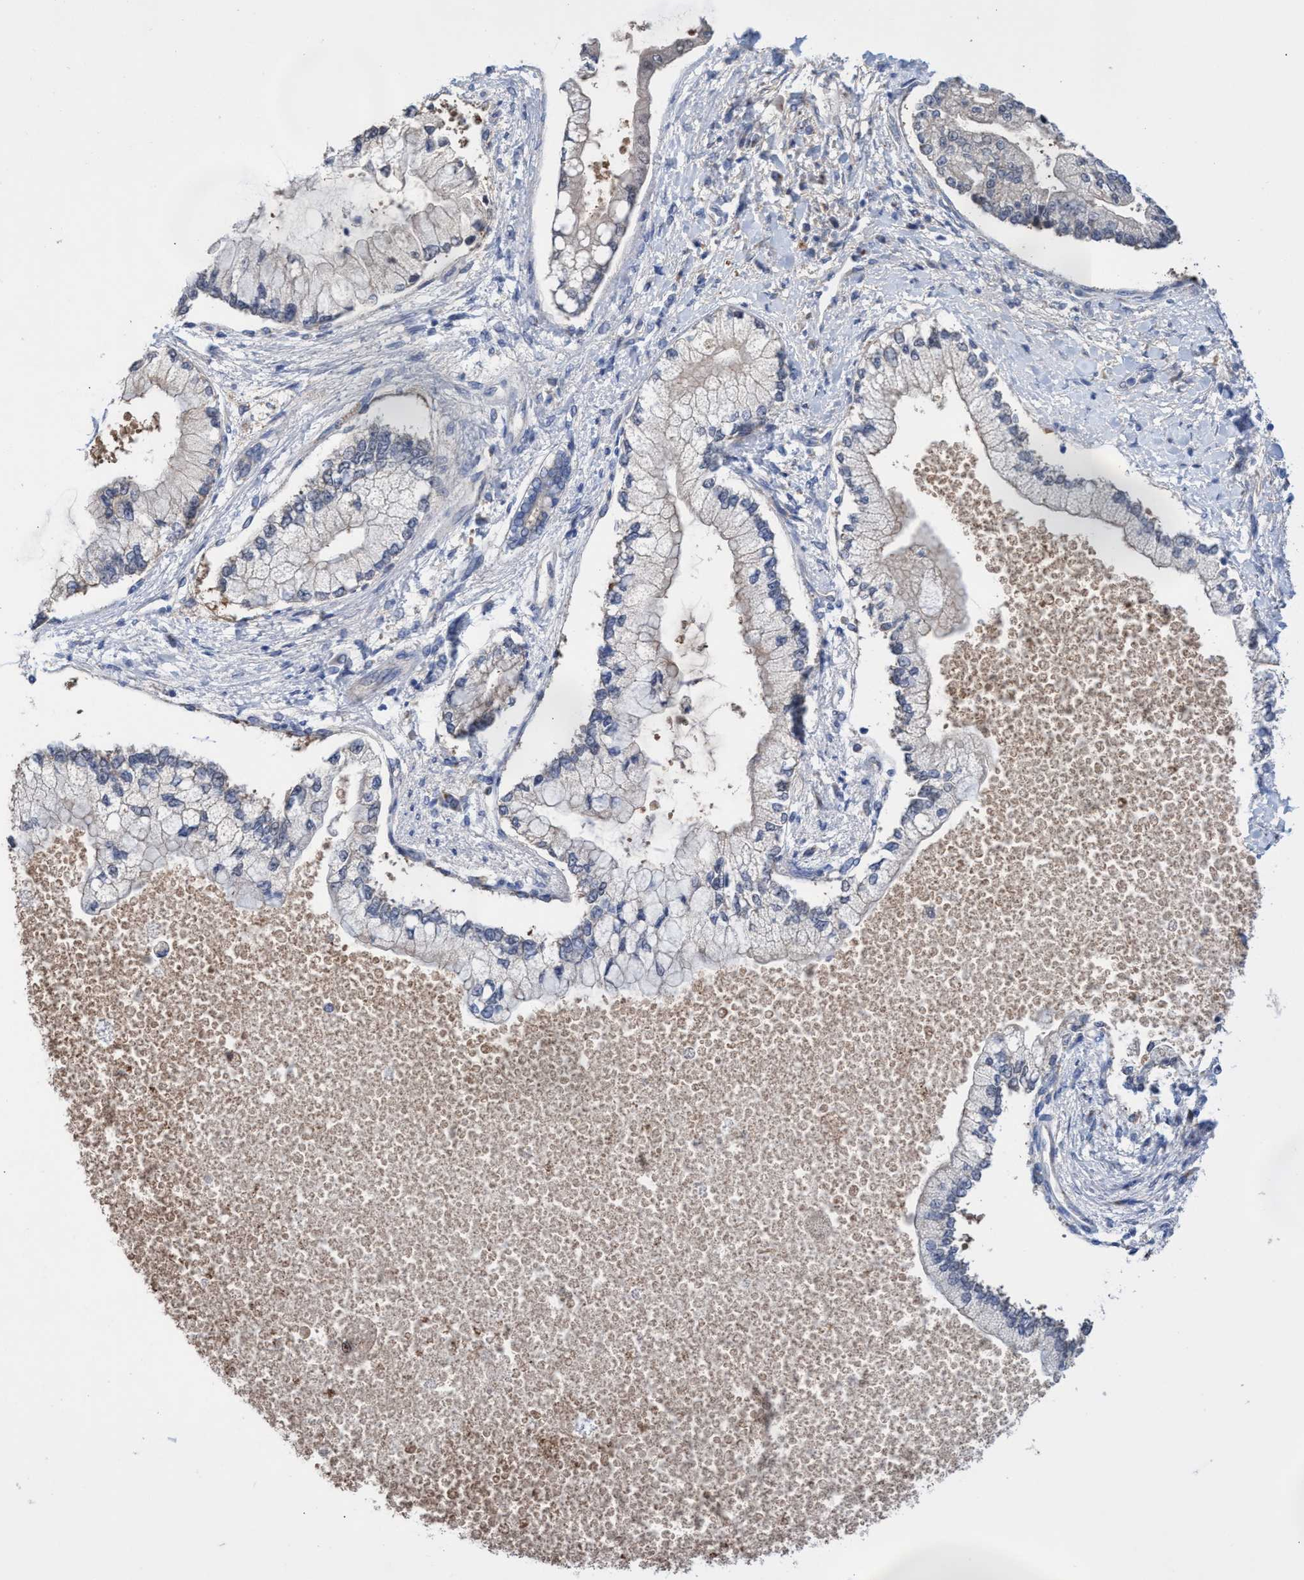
{"staining": {"intensity": "negative", "quantity": "none", "location": "none"}, "tissue": "liver cancer", "cell_type": "Tumor cells", "image_type": "cancer", "snomed": [{"axis": "morphology", "description": "Cholangiocarcinoma"}, {"axis": "topography", "description": "Liver"}], "caption": "Immunohistochemistry (IHC) of liver cancer shows no positivity in tumor cells.", "gene": "SVEP1", "patient": {"sex": "male", "age": 50}}